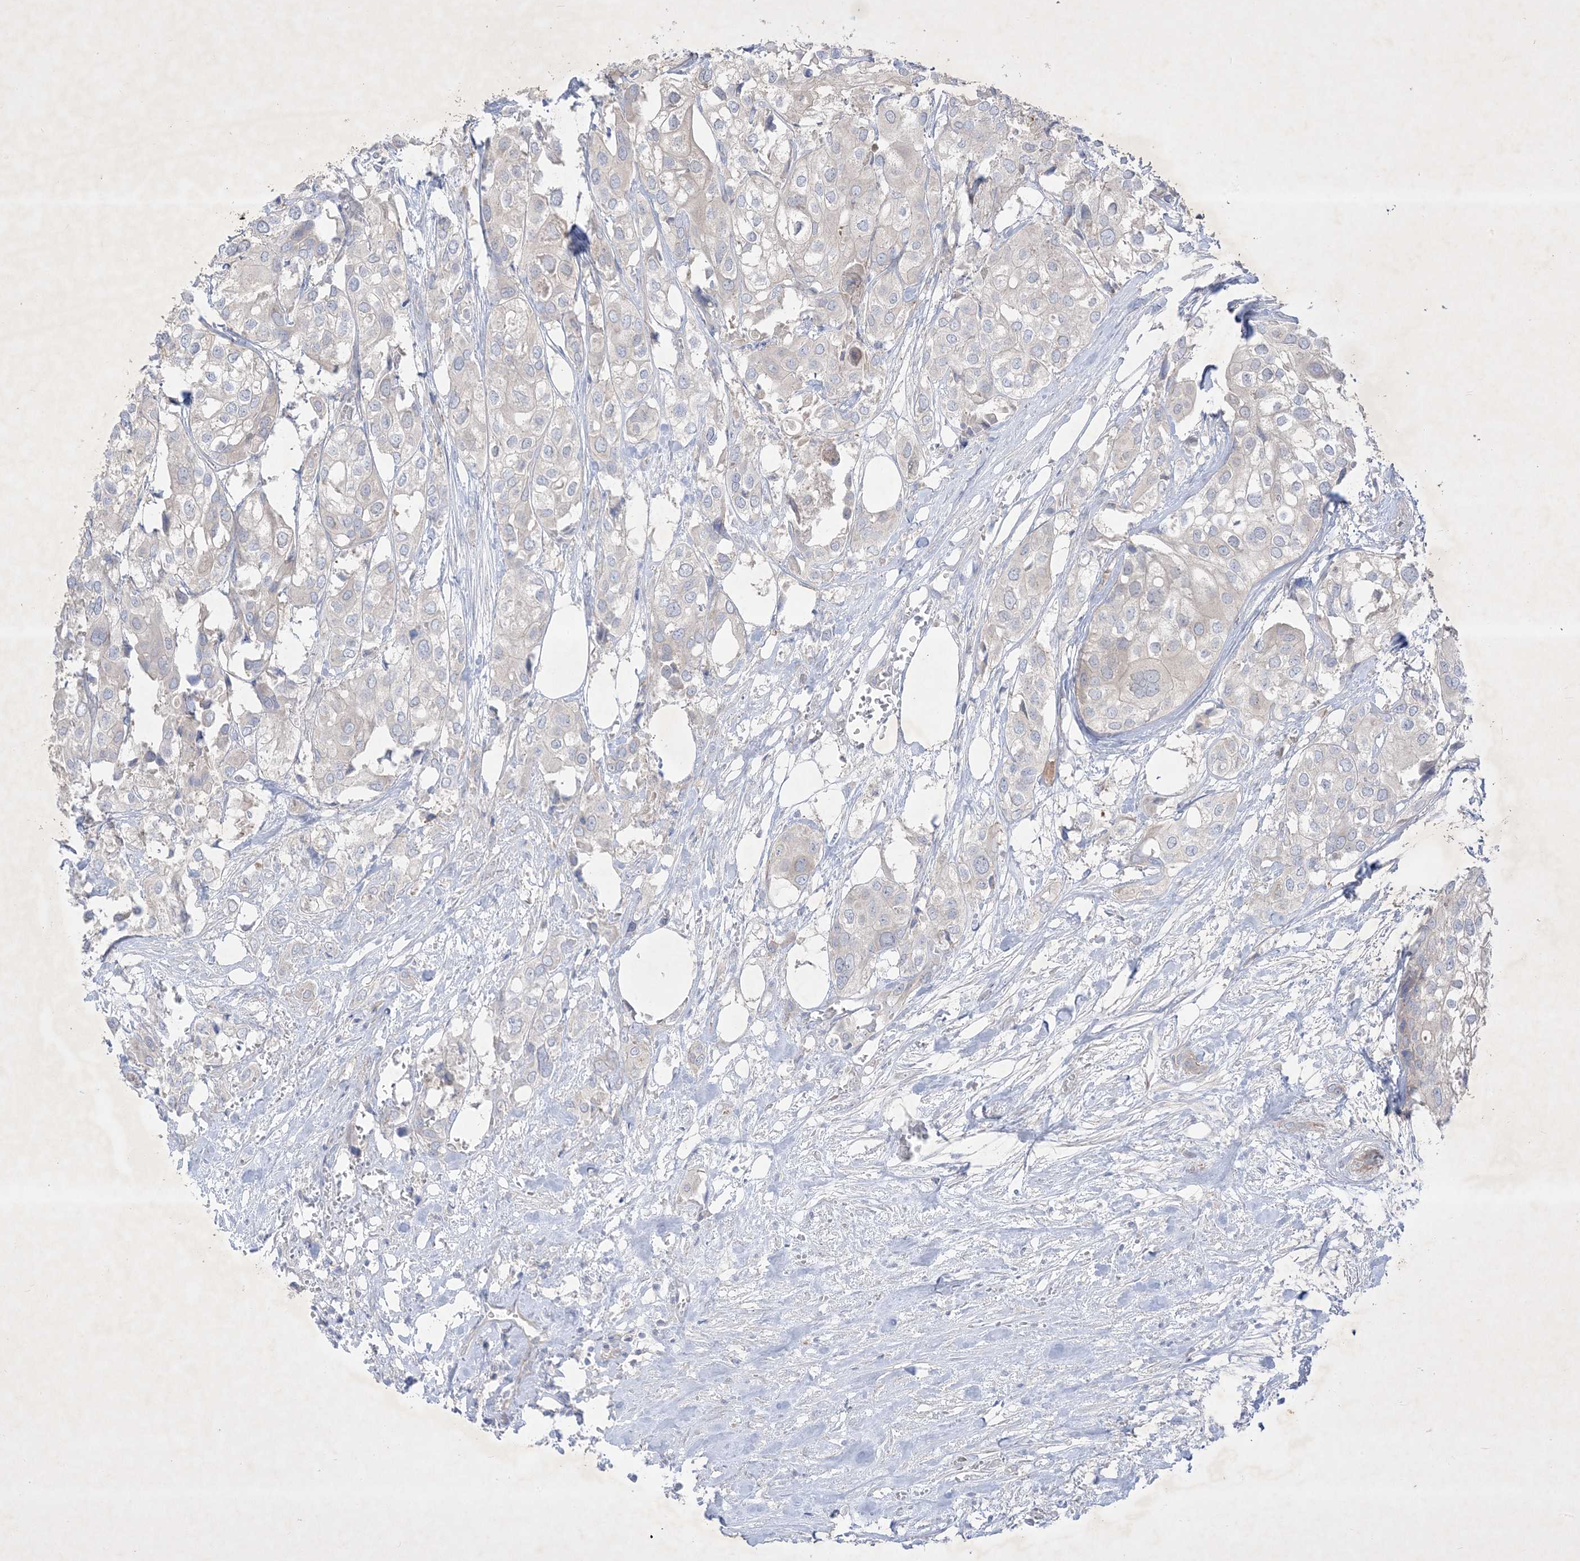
{"staining": {"intensity": "negative", "quantity": "none", "location": "none"}, "tissue": "urothelial cancer", "cell_type": "Tumor cells", "image_type": "cancer", "snomed": [{"axis": "morphology", "description": "Urothelial carcinoma, High grade"}, {"axis": "topography", "description": "Urinary bladder"}], "caption": "Histopathology image shows no significant protein staining in tumor cells of urothelial carcinoma (high-grade).", "gene": "PLEKHA3", "patient": {"sex": "male", "age": 64}}